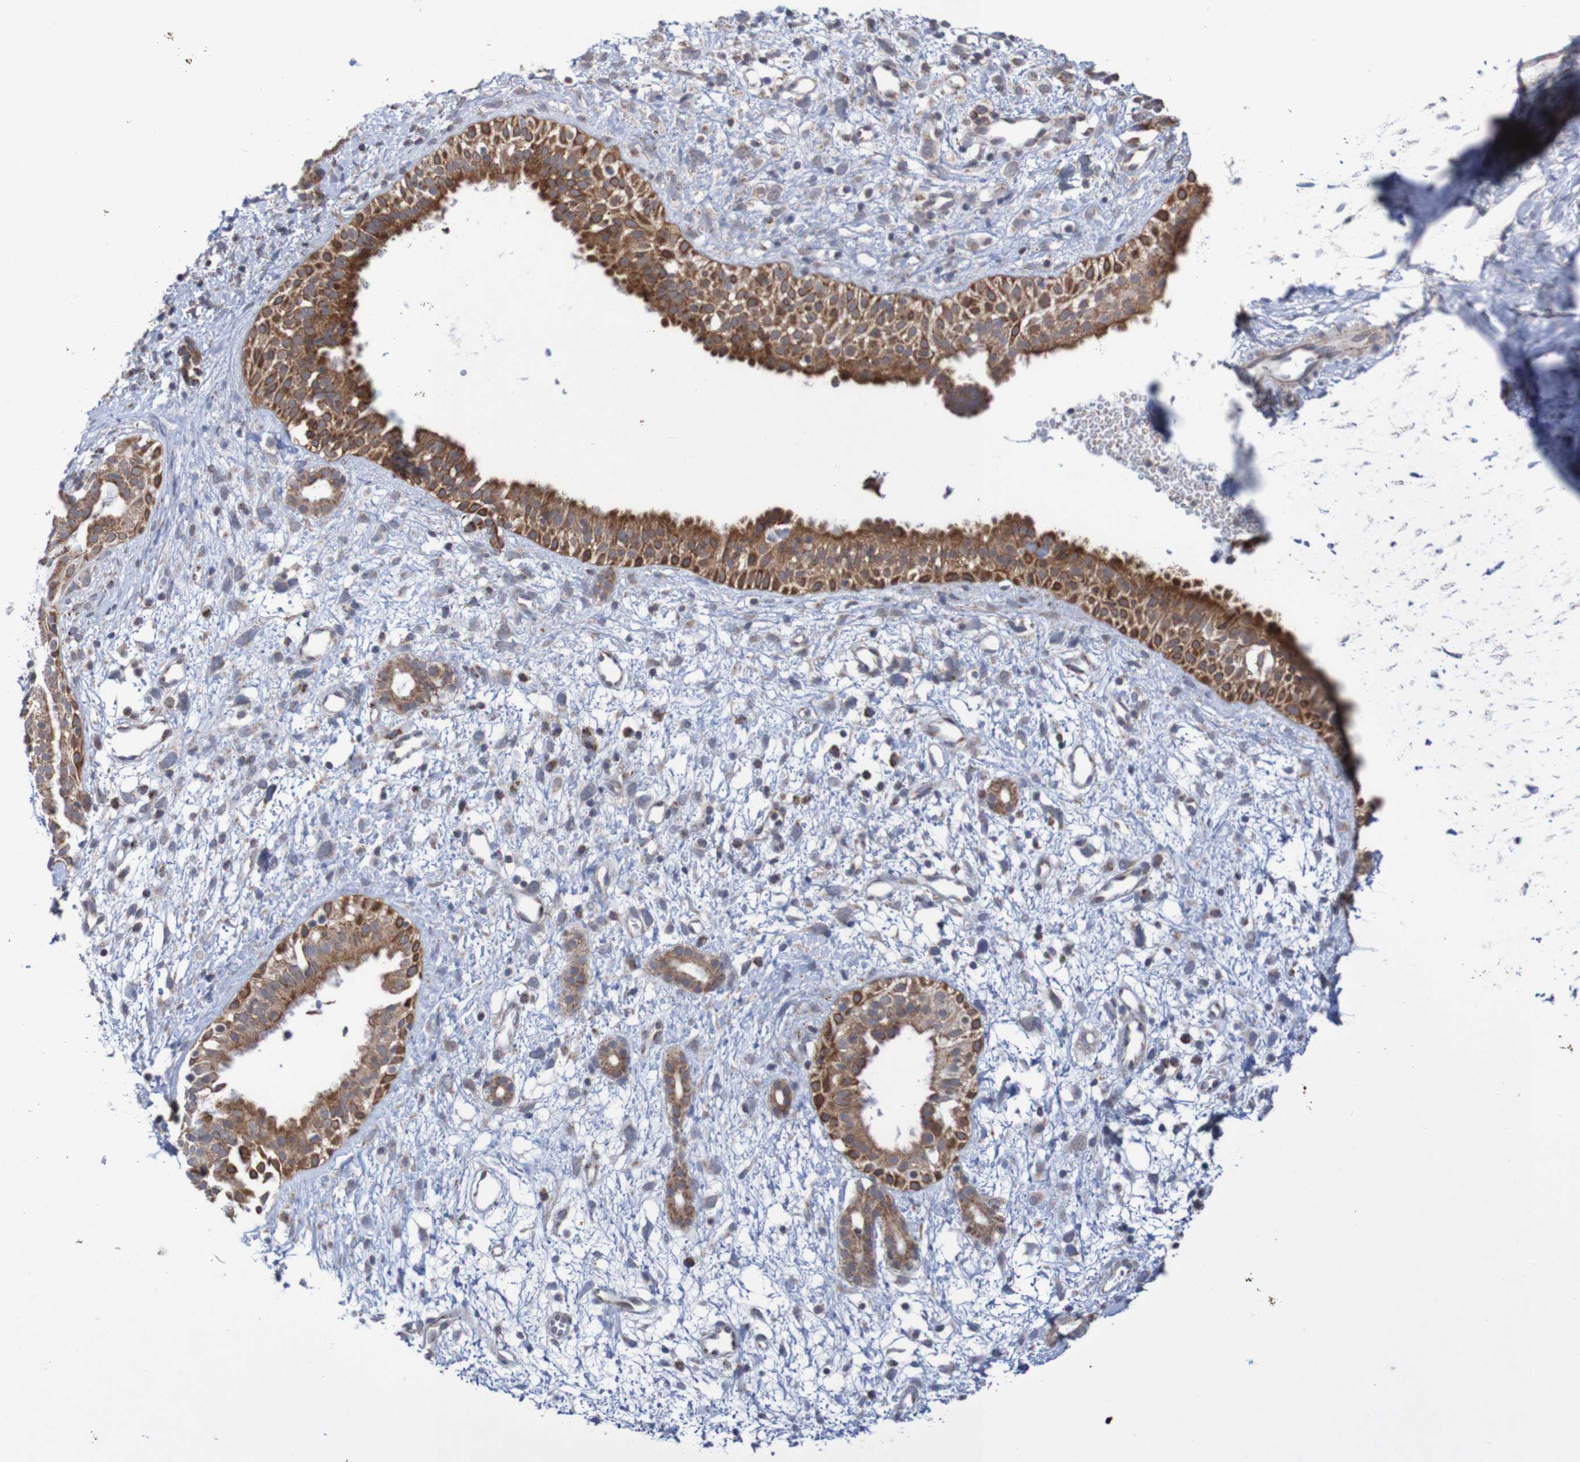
{"staining": {"intensity": "strong", "quantity": ">75%", "location": "cytoplasmic/membranous"}, "tissue": "nasopharynx", "cell_type": "Respiratory epithelial cells", "image_type": "normal", "snomed": [{"axis": "morphology", "description": "Normal tissue, NOS"}, {"axis": "topography", "description": "Nasopharynx"}], "caption": "Nasopharynx stained for a protein displays strong cytoplasmic/membranous positivity in respiratory epithelial cells. (Brightfield microscopy of DAB IHC at high magnification).", "gene": "DVL1", "patient": {"sex": "male", "age": 22}}